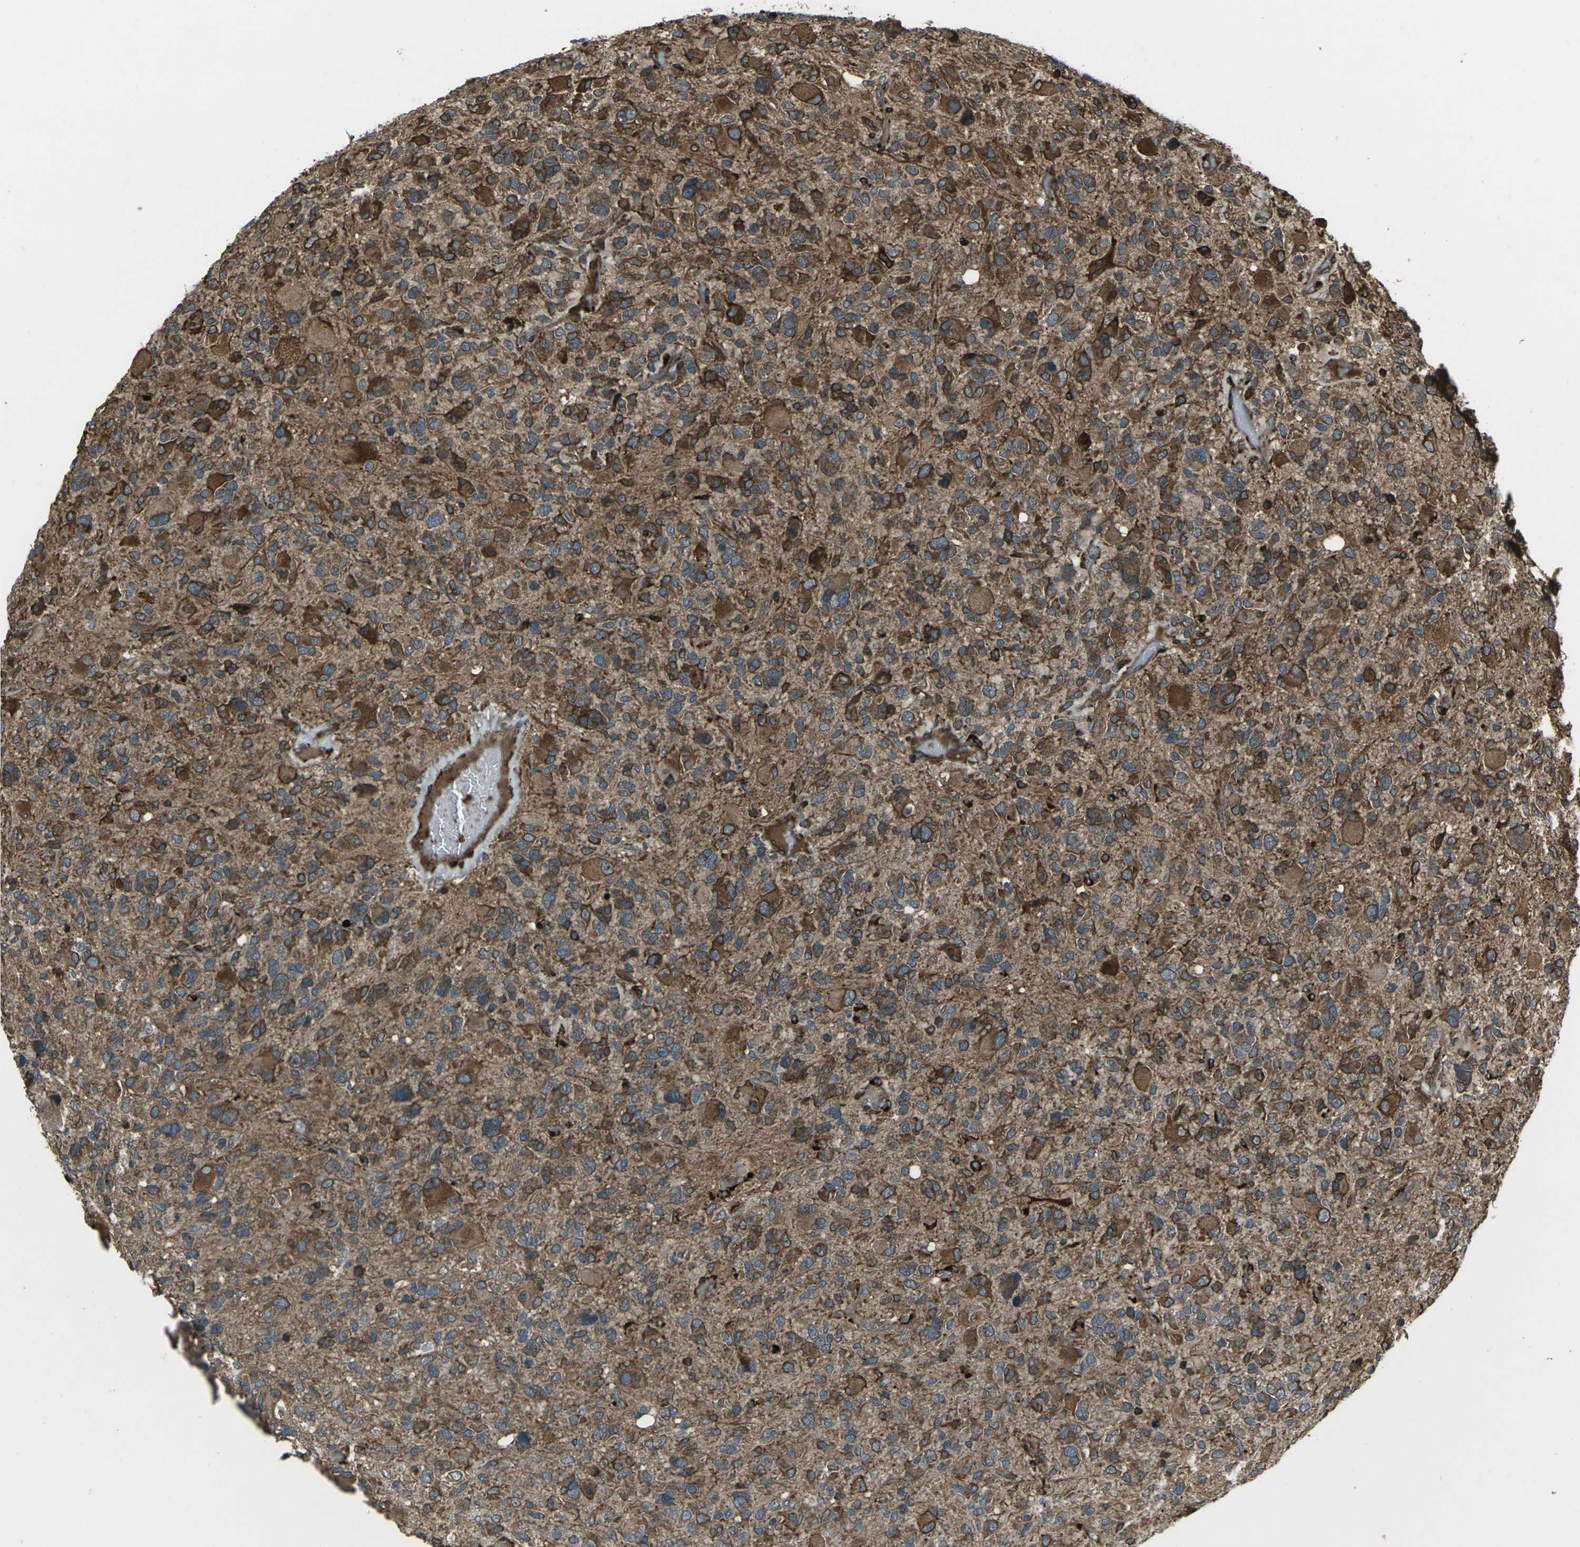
{"staining": {"intensity": "moderate", "quantity": ">75%", "location": "cytoplasmic/membranous"}, "tissue": "glioma", "cell_type": "Tumor cells", "image_type": "cancer", "snomed": [{"axis": "morphology", "description": "Glioma, malignant, High grade"}, {"axis": "topography", "description": "Brain"}], "caption": "High-magnification brightfield microscopy of glioma stained with DAB (3,3'-diaminobenzidine) (brown) and counterstained with hematoxylin (blue). tumor cells exhibit moderate cytoplasmic/membranous expression is appreciated in about>75% of cells.", "gene": "LSMEM1", "patient": {"sex": "male", "age": 48}}